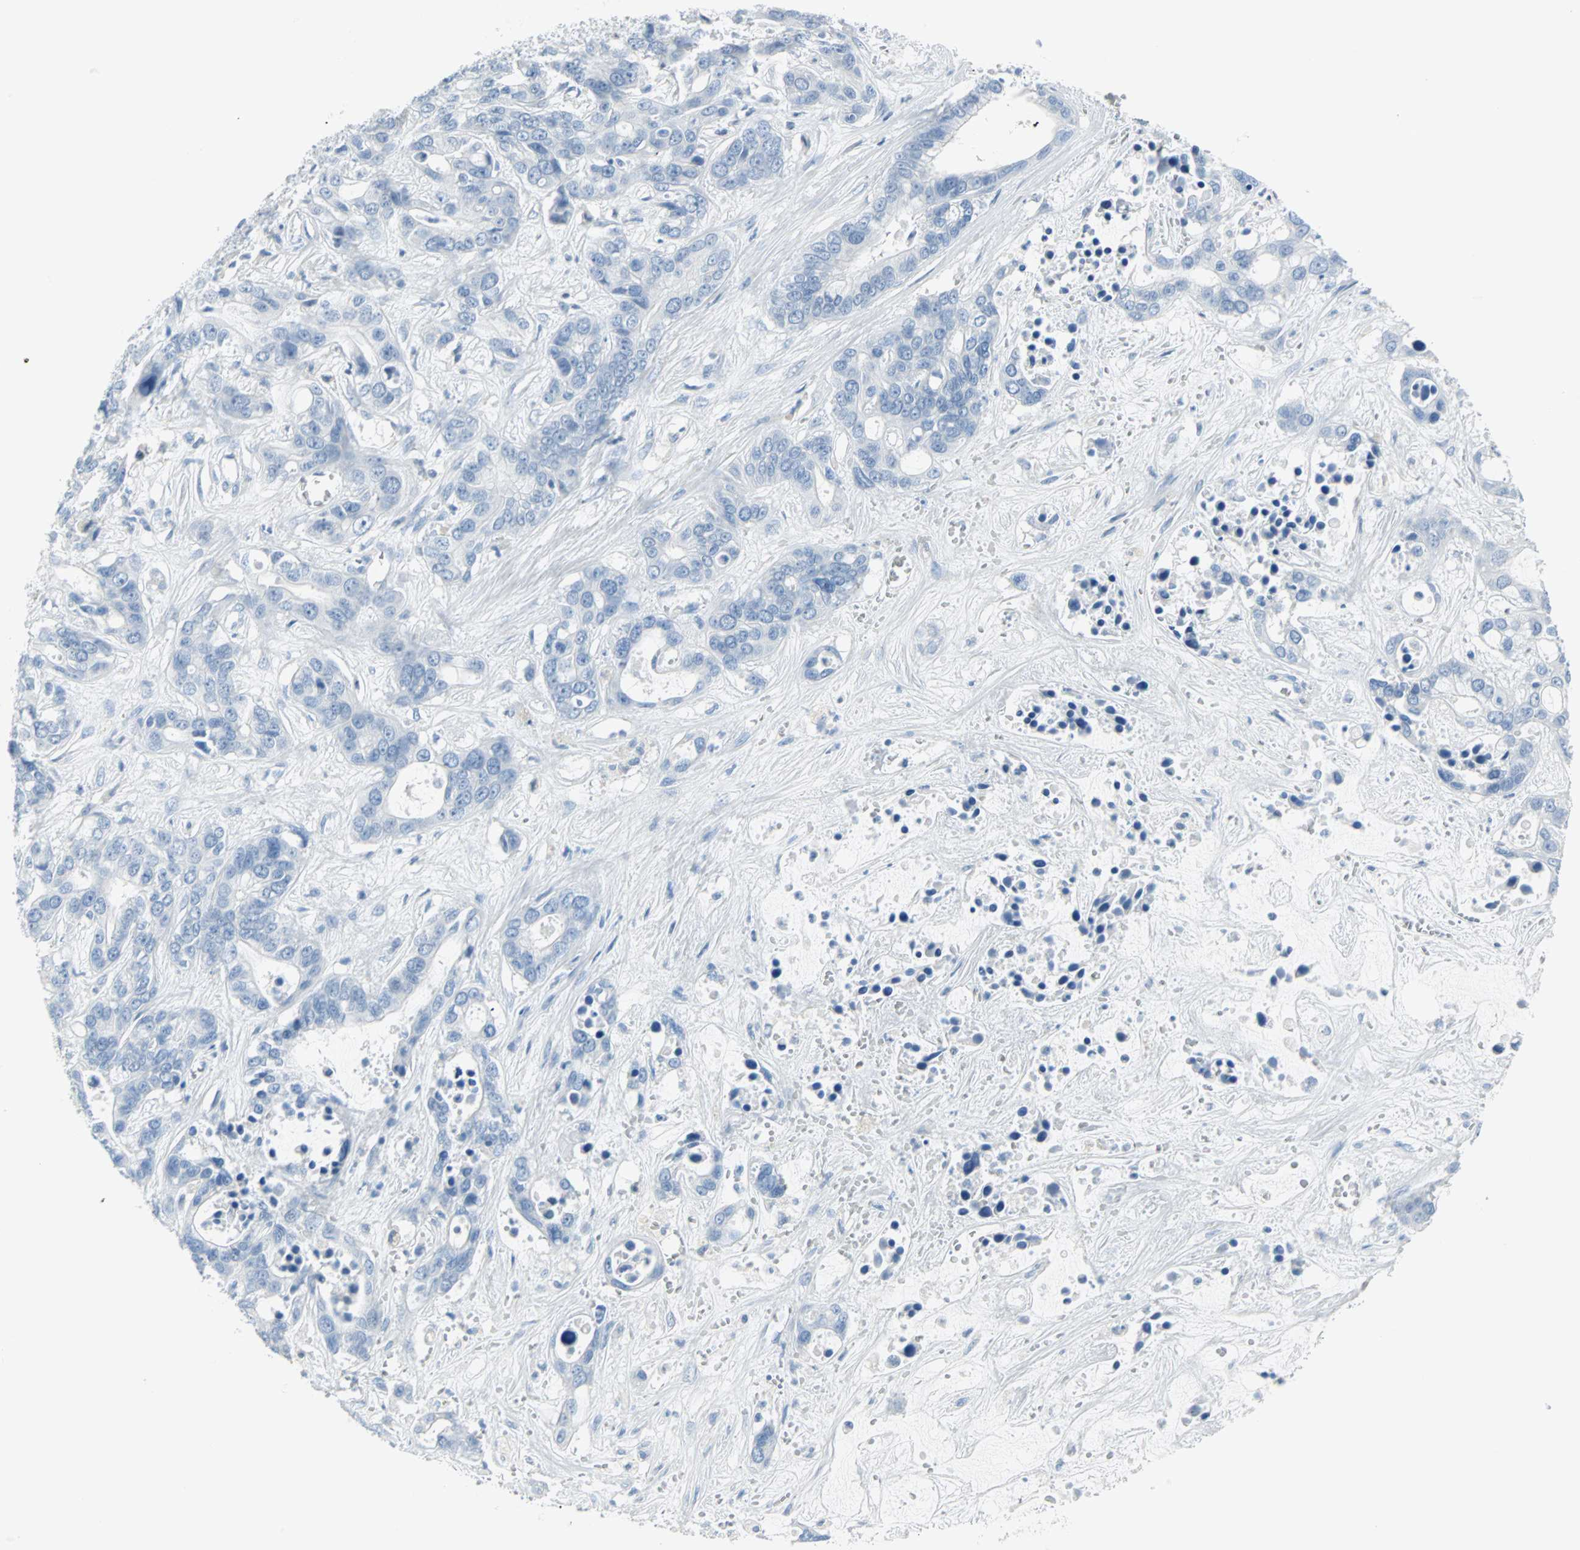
{"staining": {"intensity": "negative", "quantity": "none", "location": "none"}, "tissue": "liver cancer", "cell_type": "Tumor cells", "image_type": "cancer", "snomed": [{"axis": "morphology", "description": "Cholangiocarcinoma"}, {"axis": "topography", "description": "Liver"}], "caption": "High power microscopy photomicrograph of an IHC histopathology image of liver cancer (cholangiocarcinoma), revealing no significant positivity in tumor cells.", "gene": "STX1A", "patient": {"sex": "female", "age": 65}}